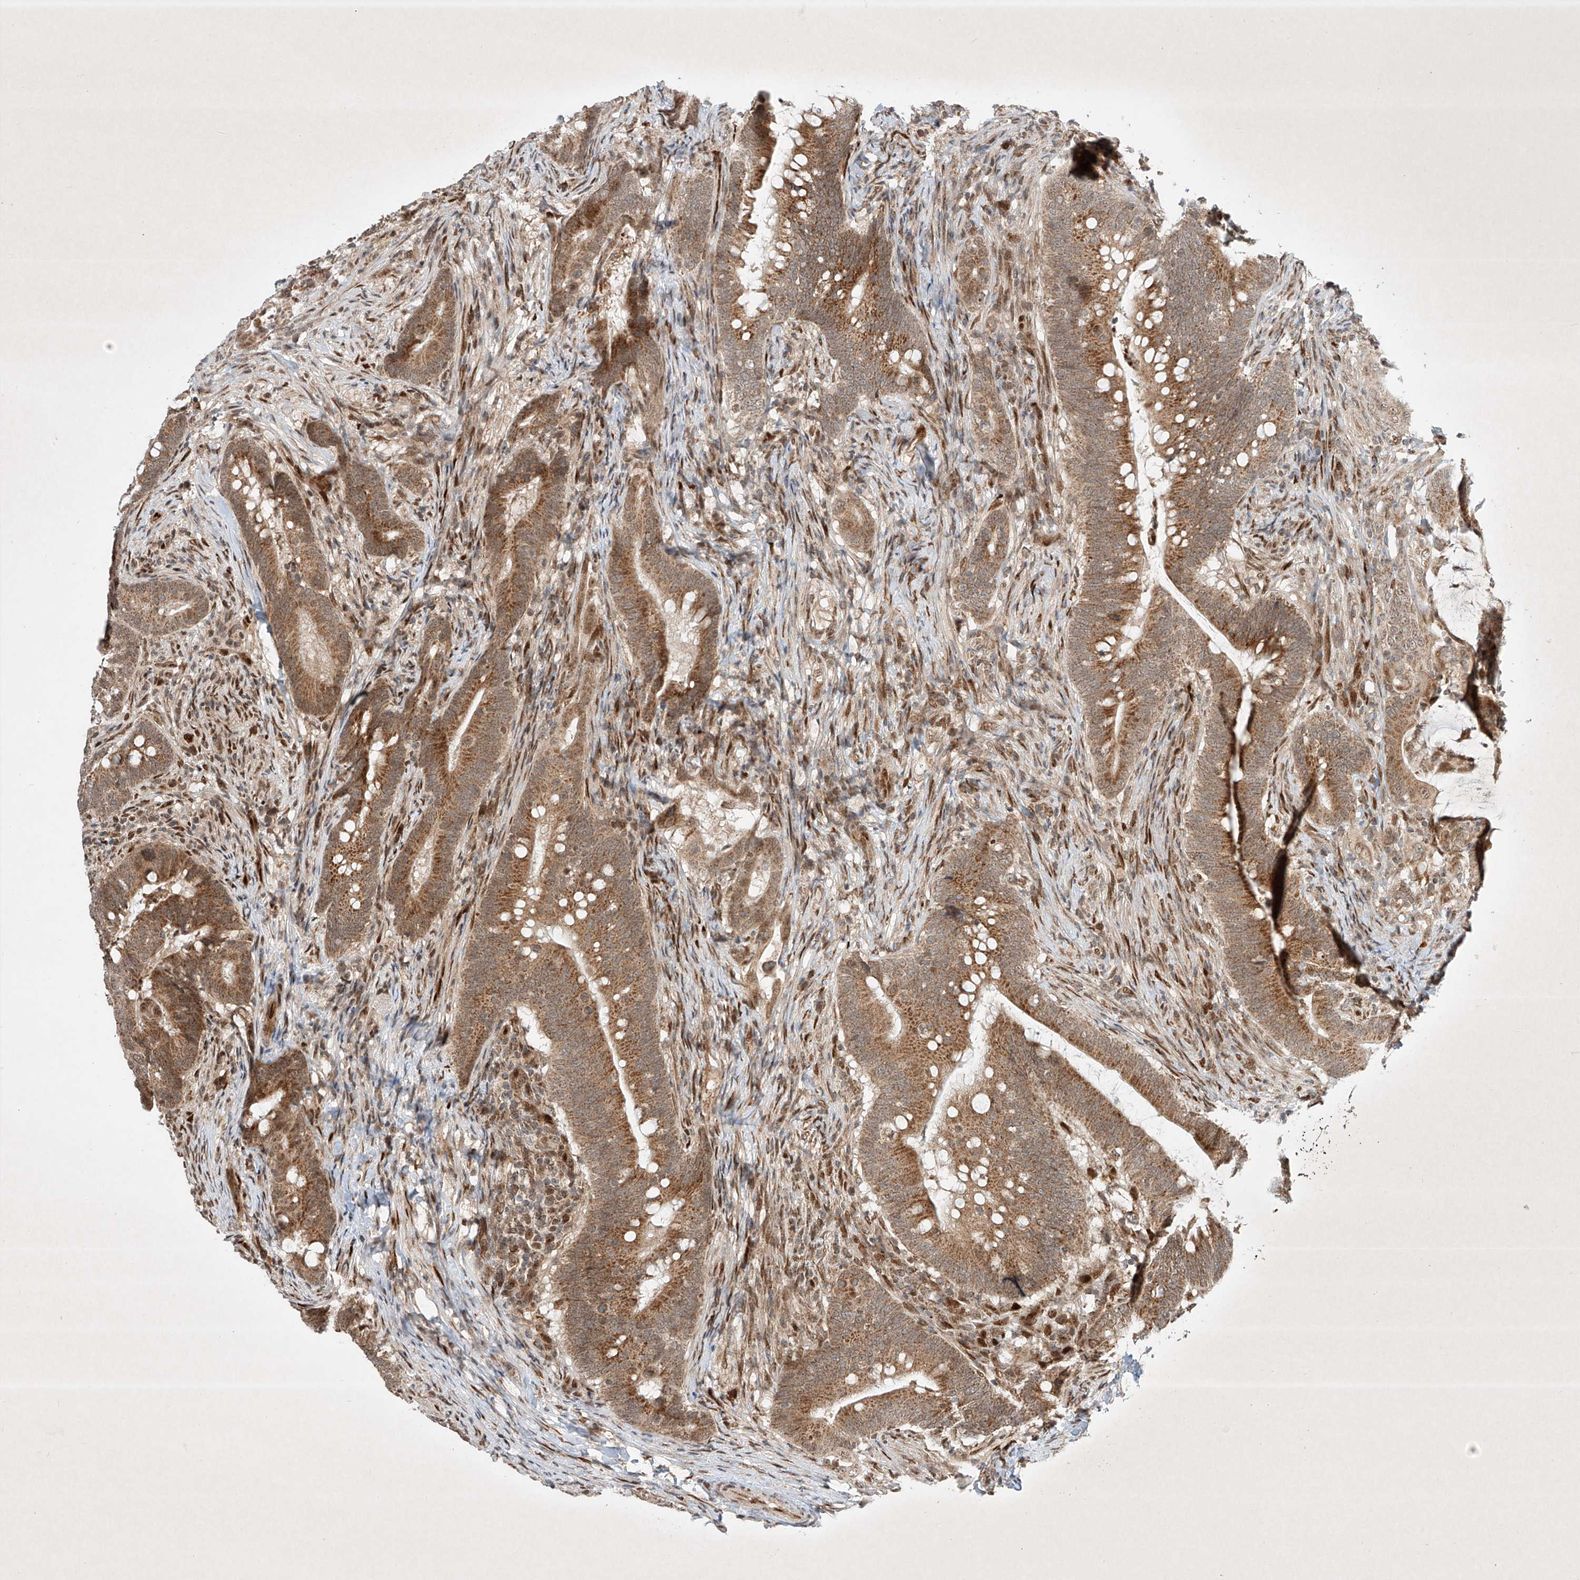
{"staining": {"intensity": "moderate", "quantity": ">75%", "location": "cytoplasmic/membranous"}, "tissue": "colorectal cancer", "cell_type": "Tumor cells", "image_type": "cancer", "snomed": [{"axis": "morphology", "description": "Adenocarcinoma, NOS"}, {"axis": "topography", "description": "Colon"}], "caption": "Colorectal cancer was stained to show a protein in brown. There is medium levels of moderate cytoplasmic/membranous staining in approximately >75% of tumor cells.", "gene": "EPG5", "patient": {"sex": "female", "age": 66}}